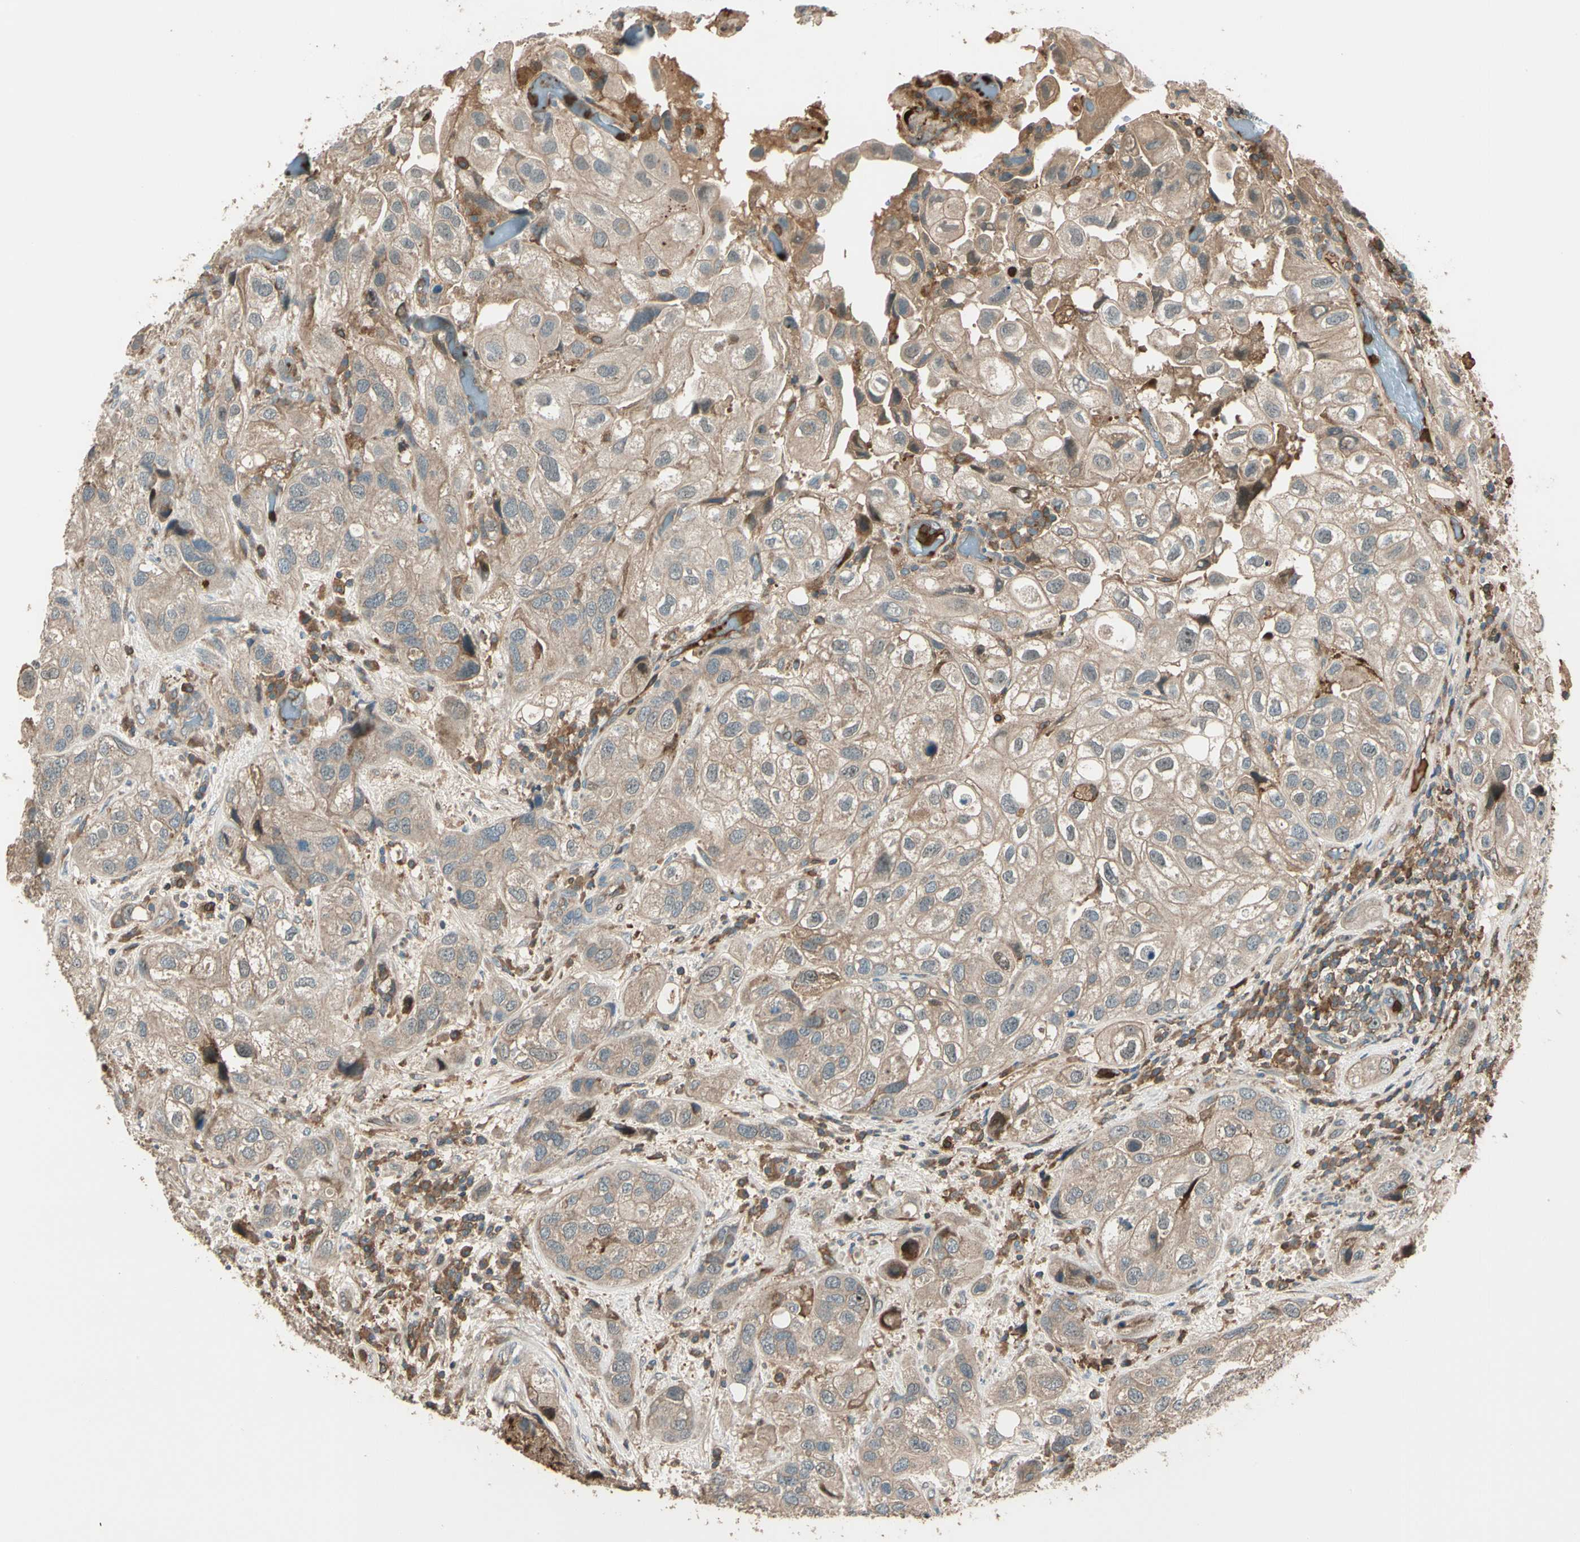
{"staining": {"intensity": "weak", "quantity": ">75%", "location": "cytoplasmic/membranous"}, "tissue": "urothelial cancer", "cell_type": "Tumor cells", "image_type": "cancer", "snomed": [{"axis": "morphology", "description": "Urothelial carcinoma, High grade"}, {"axis": "topography", "description": "Urinary bladder"}], "caption": "Immunohistochemistry micrograph of urothelial carcinoma (high-grade) stained for a protein (brown), which demonstrates low levels of weak cytoplasmic/membranous expression in about >75% of tumor cells.", "gene": "STX11", "patient": {"sex": "female", "age": 64}}